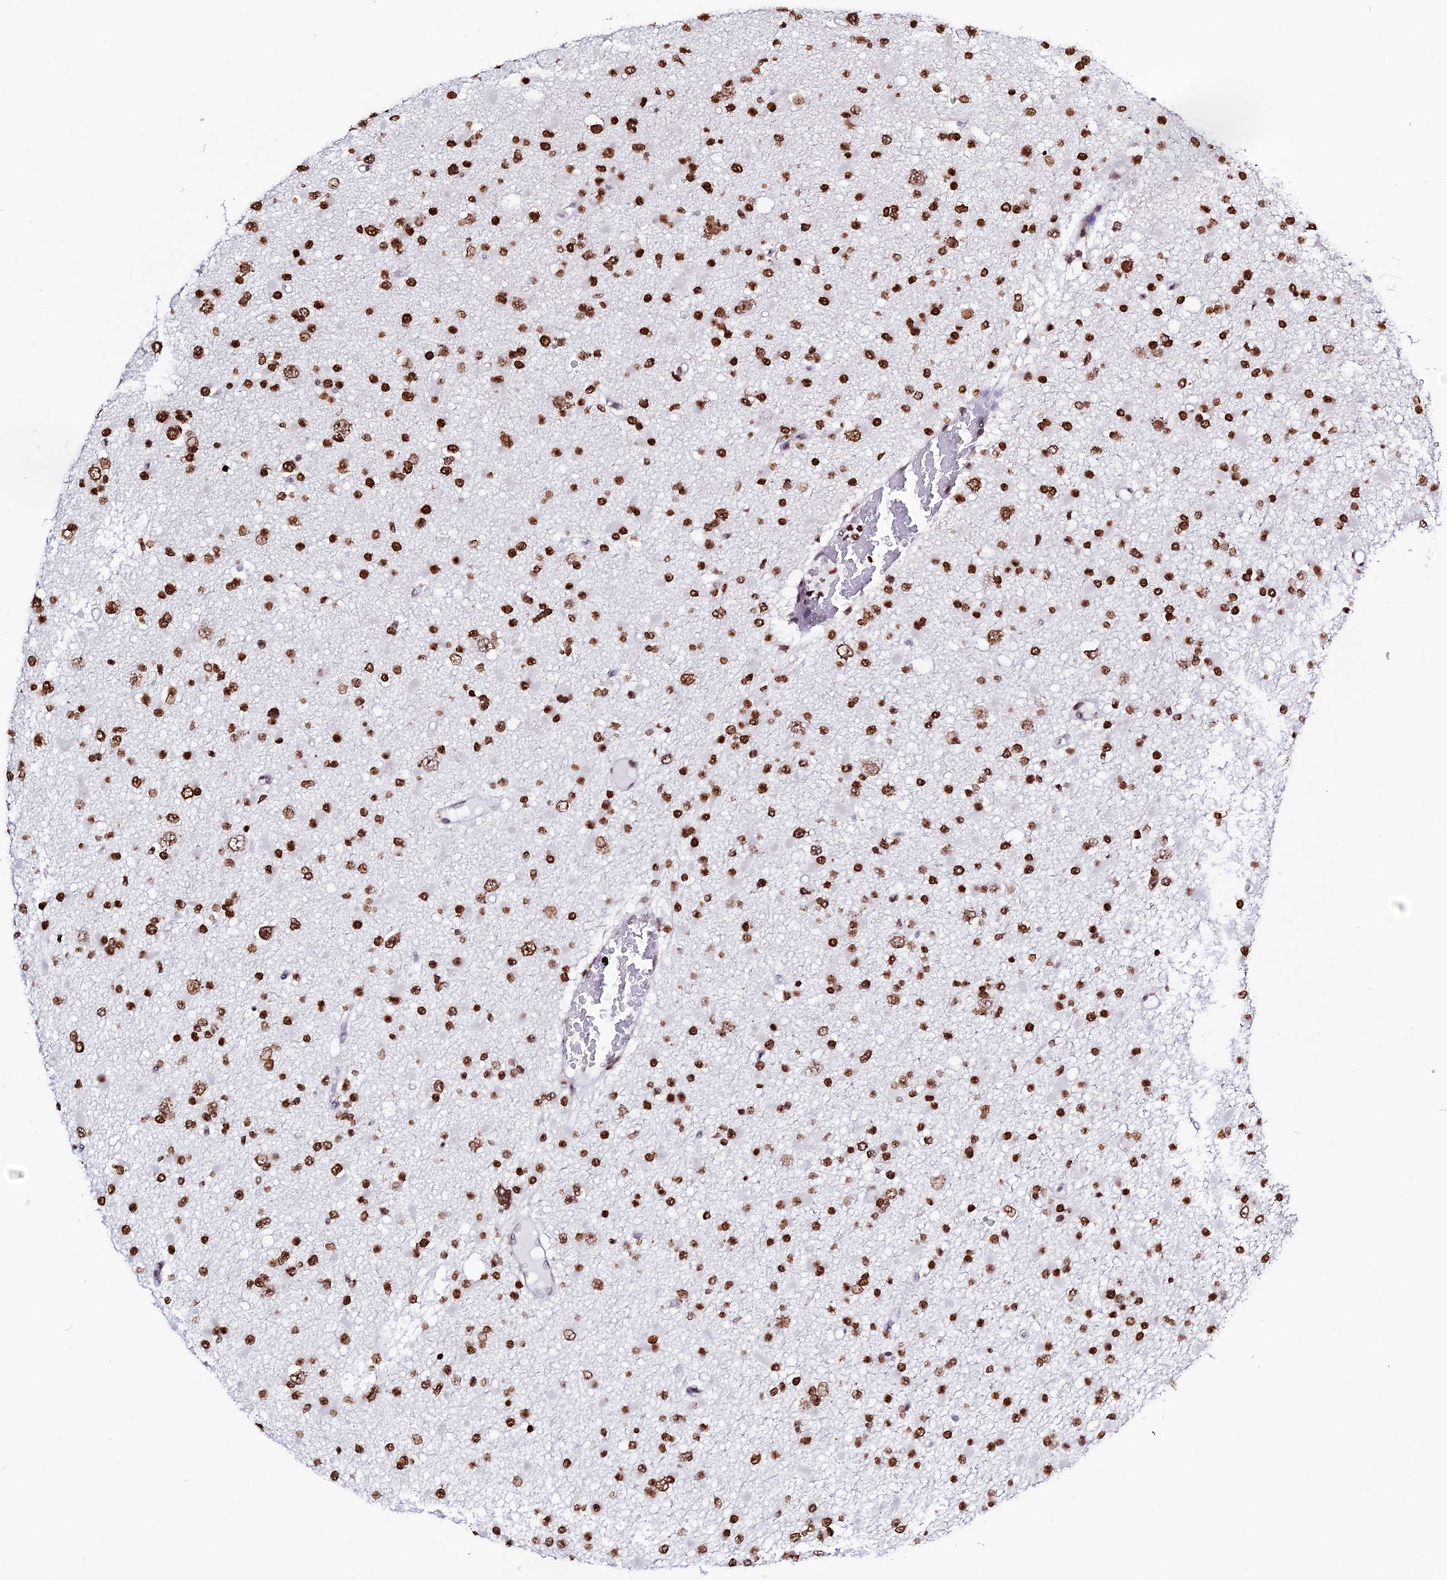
{"staining": {"intensity": "strong", "quantity": ">75%", "location": "nuclear"}, "tissue": "glioma", "cell_type": "Tumor cells", "image_type": "cancer", "snomed": [{"axis": "morphology", "description": "Glioma, malignant, Low grade"}, {"axis": "topography", "description": "Brain"}], "caption": "The histopathology image shows immunohistochemical staining of glioma. There is strong nuclear positivity is appreciated in approximately >75% of tumor cells.", "gene": "MACROH2A2", "patient": {"sex": "female", "age": 22}}